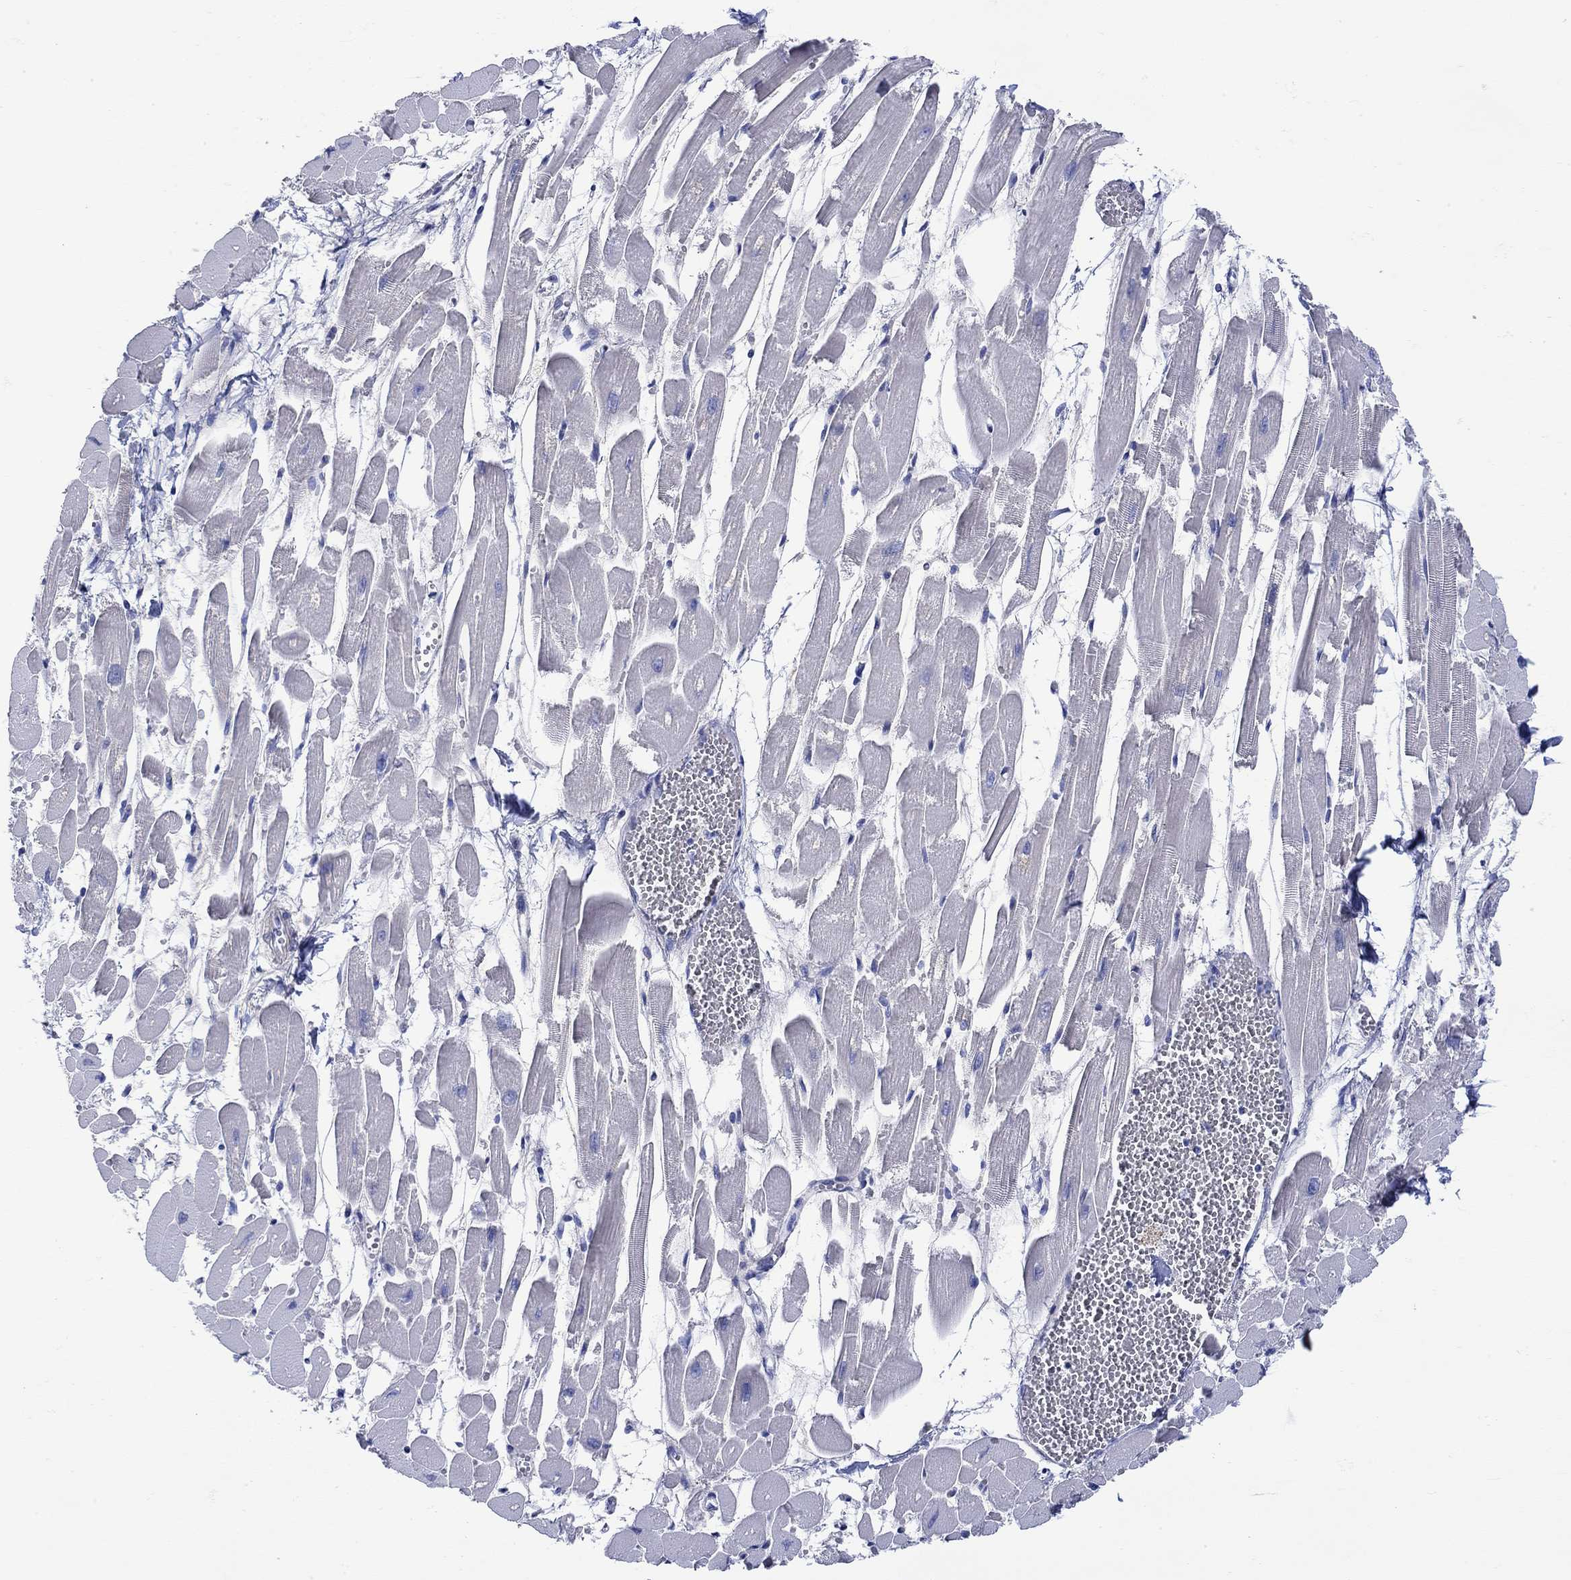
{"staining": {"intensity": "negative", "quantity": "none", "location": "none"}, "tissue": "heart muscle", "cell_type": "Cardiomyocytes", "image_type": "normal", "snomed": [{"axis": "morphology", "description": "Normal tissue, NOS"}, {"axis": "topography", "description": "Heart"}], "caption": "Immunohistochemistry (IHC) micrograph of benign heart muscle: heart muscle stained with DAB reveals no significant protein expression in cardiomyocytes.", "gene": "ANKMY1", "patient": {"sex": "female", "age": 52}}